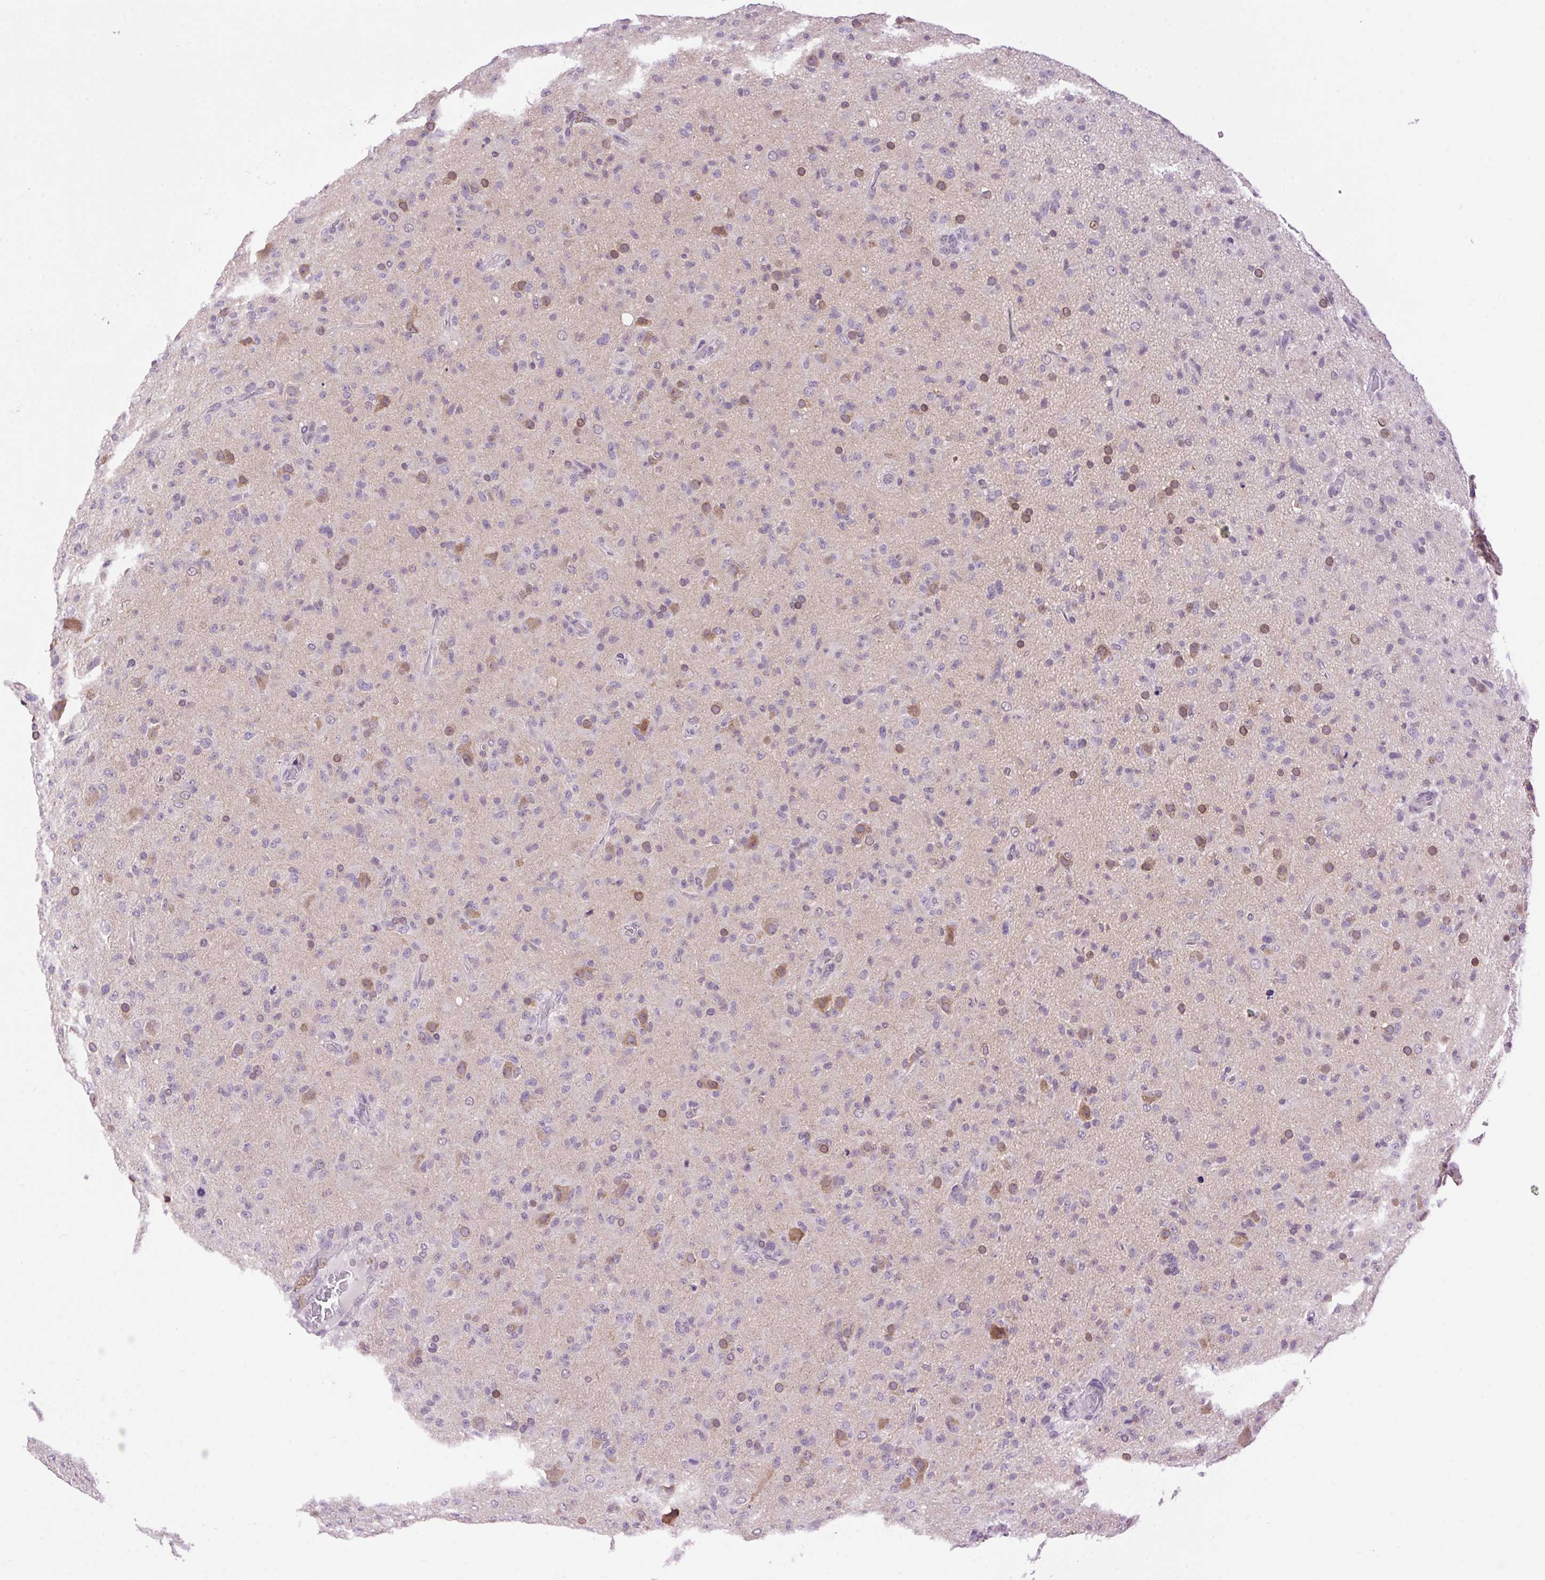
{"staining": {"intensity": "negative", "quantity": "none", "location": "none"}, "tissue": "glioma", "cell_type": "Tumor cells", "image_type": "cancer", "snomed": [{"axis": "morphology", "description": "Glioma, malignant, Low grade"}, {"axis": "topography", "description": "Brain"}], "caption": "Histopathology image shows no protein positivity in tumor cells of malignant glioma (low-grade) tissue.", "gene": "SMIM13", "patient": {"sex": "male", "age": 65}}